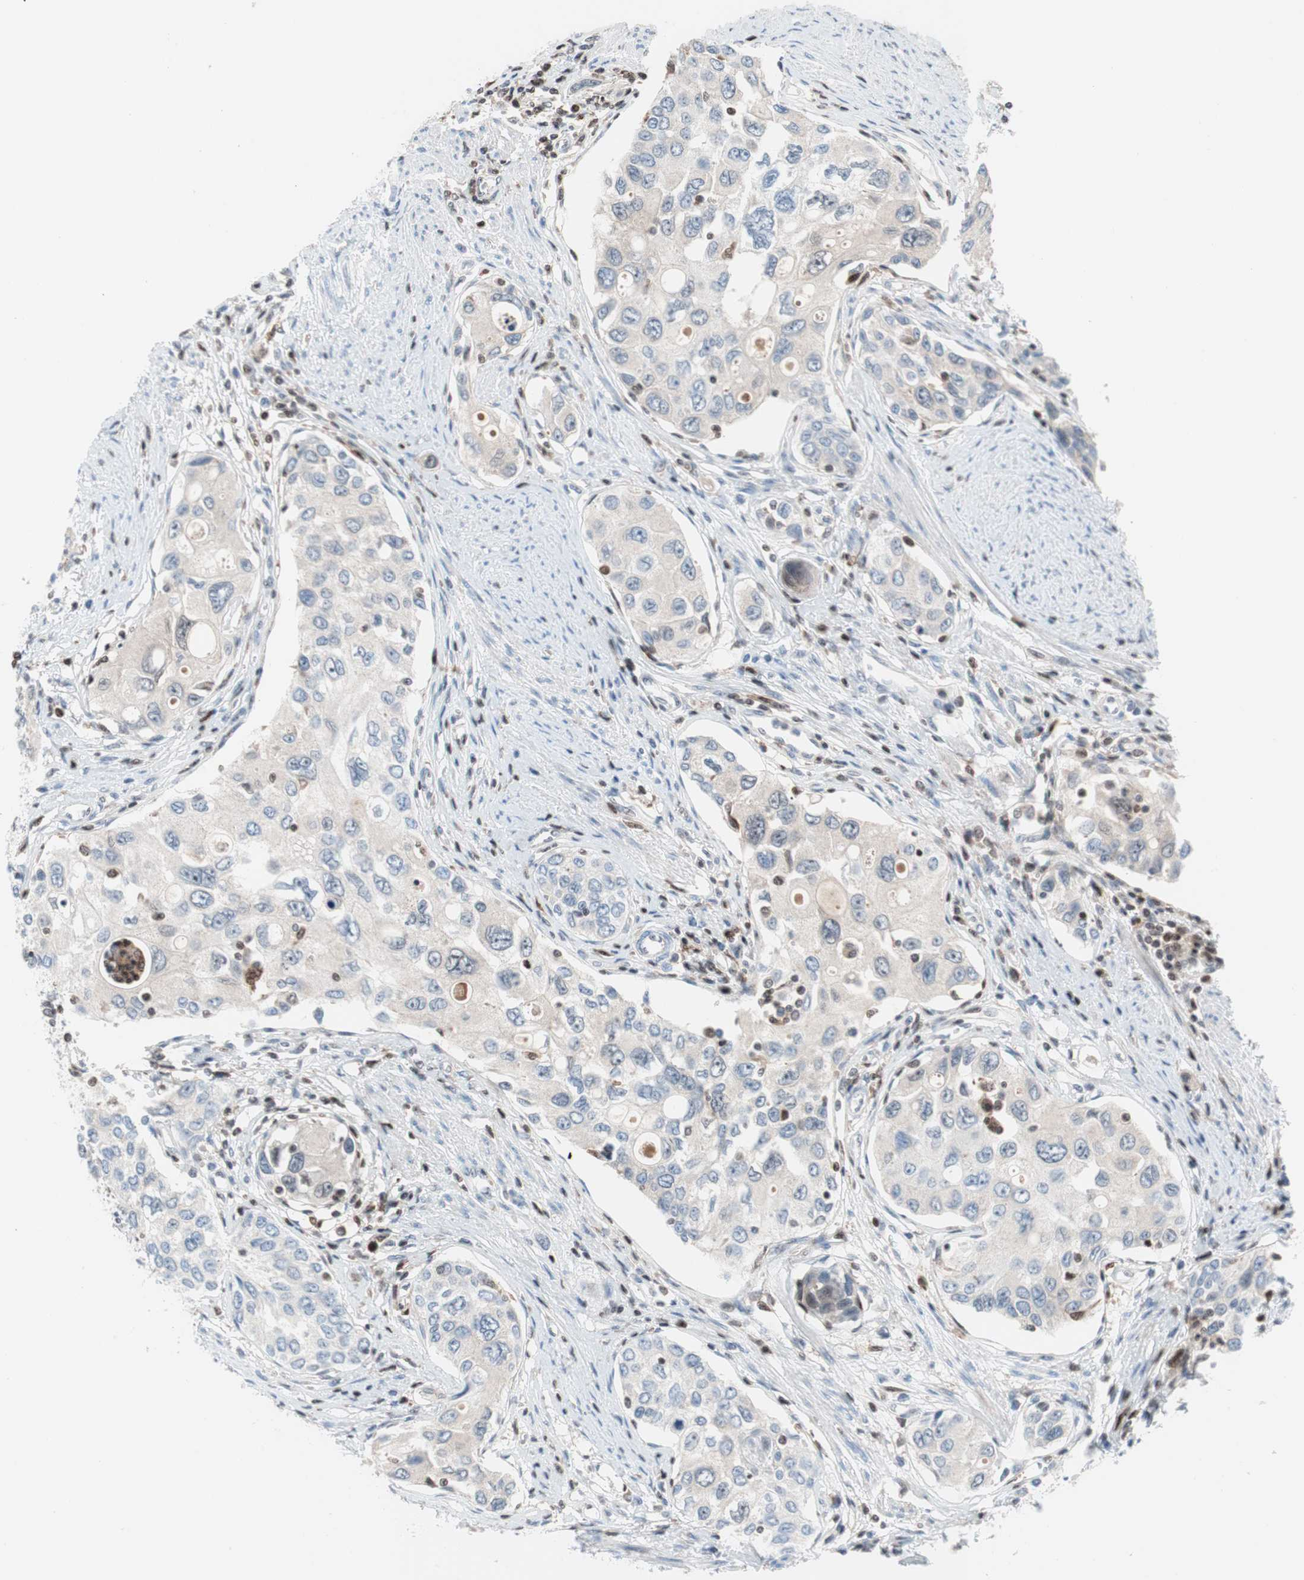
{"staining": {"intensity": "negative", "quantity": "none", "location": "none"}, "tissue": "urothelial cancer", "cell_type": "Tumor cells", "image_type": "cancer", "snomed": [{"axis": "morphology", "description": "Urothelial carcinoma, High grade"}, {"axis": "topography", "description": "Urinary bladder"}], "caption": "IHC image of urothelial cancer stained for a protein (brown), which displays no positivity in tumor cells.", "gene": "RGS10", "patient": {"sex": "female", "age": 56}}